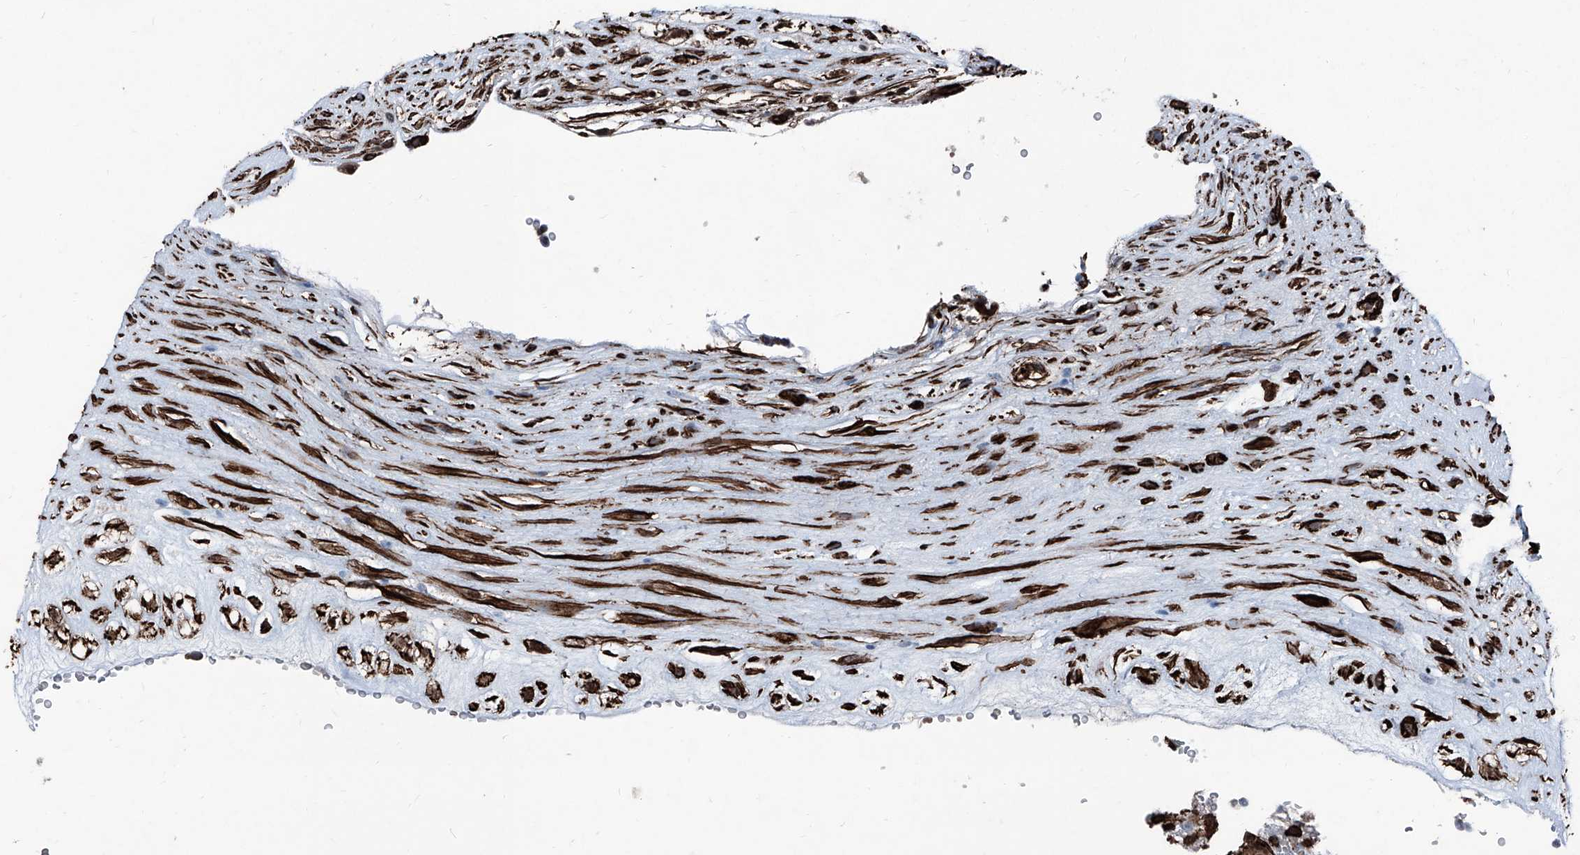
{"staining": {"intensity": "strong", "quantity": ">75%", "location": "cytoplasmic/membranous,nuclear"}, "tissue": "placenta", "cell_type": "Decidual cells", "image_type": "normal", "snomed": [{"axis": "morphology", "description": "Normal tissue, NOS"}, {"axis": "topography", "description": "Placenta"}], "caption": "Strong cytoplasmic/membranous,nuclear positivity is identified in approximately >75% of decidual cells in unremarkable placenta.", "gene": "COA7", "patient": {"sex": "female", "age": 18}}